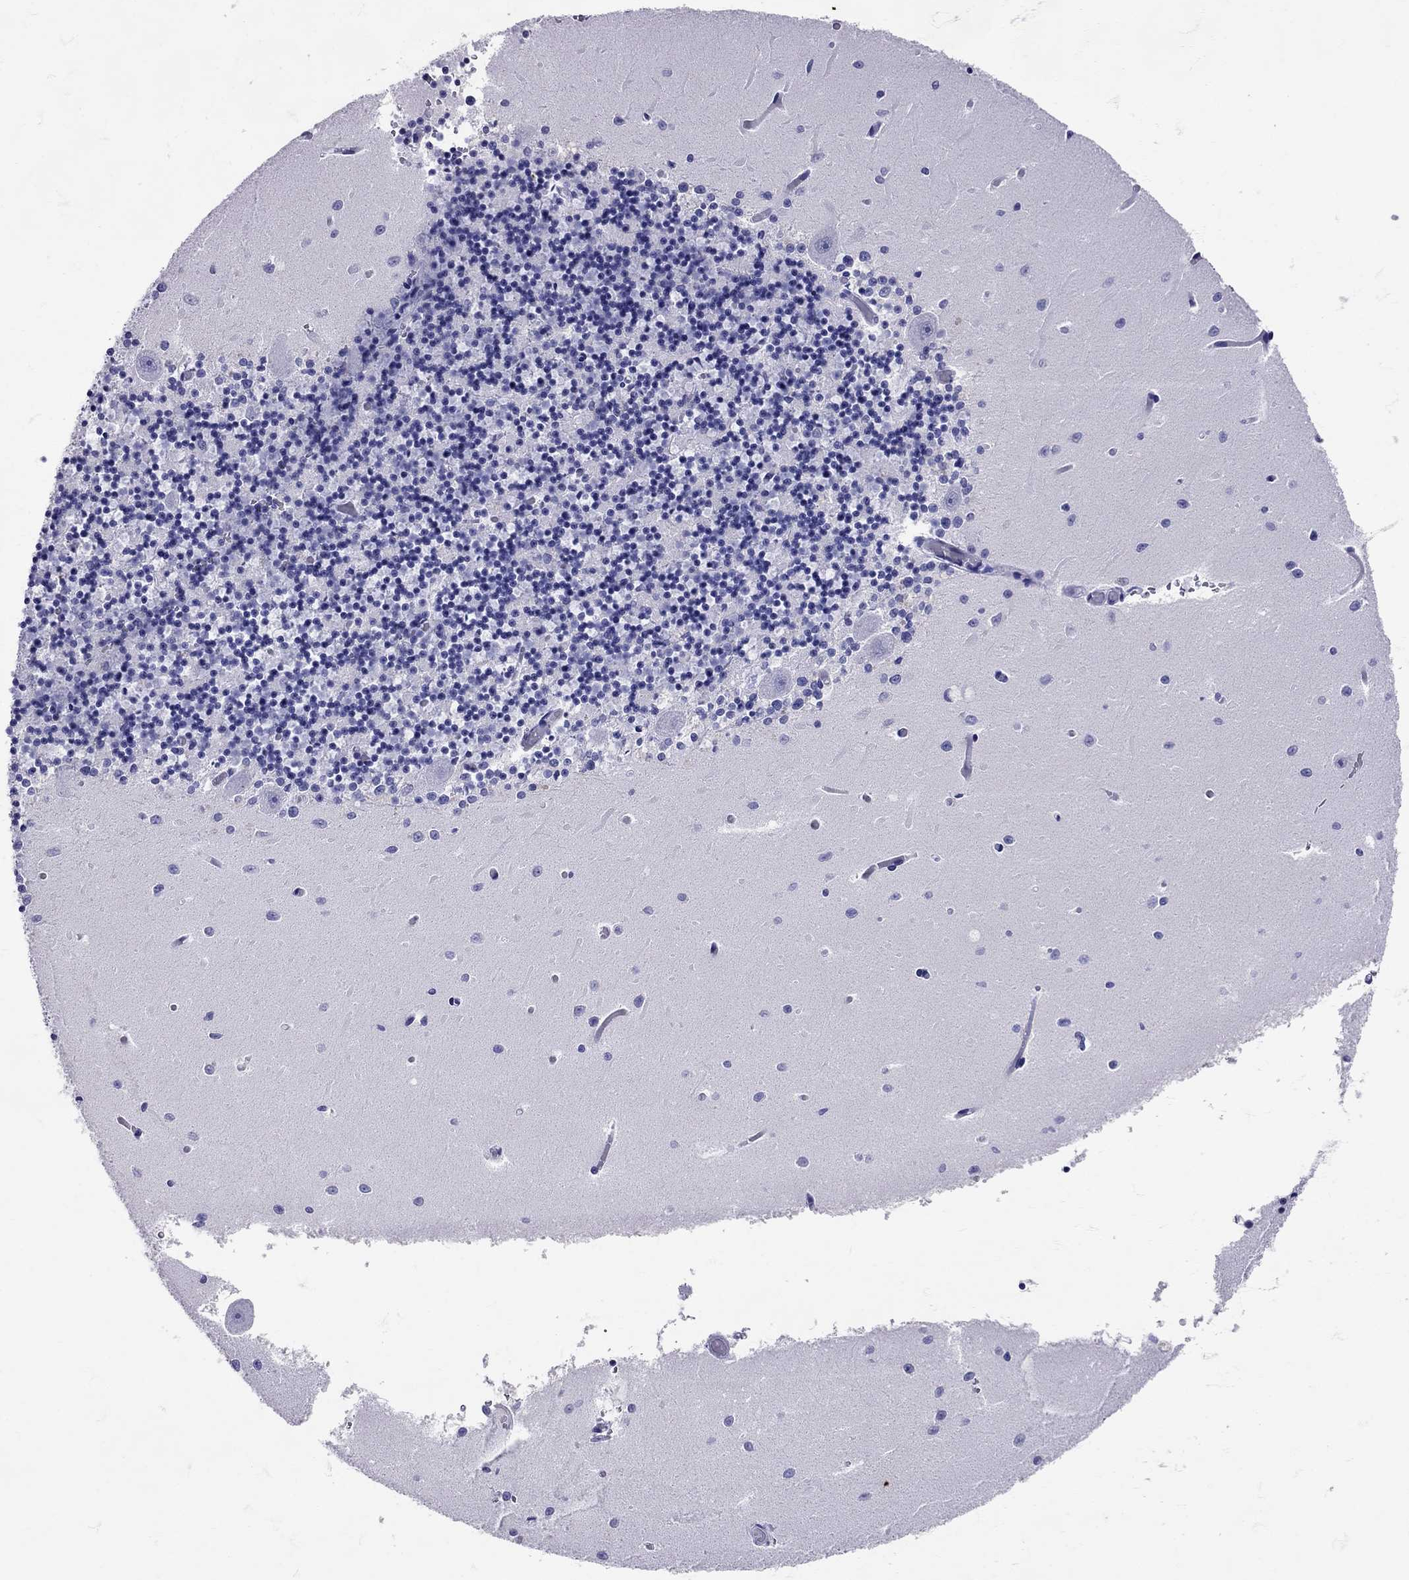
{"staining": {"intensity": "negative", "quantity": "none", "location": "none"}, "tissue": "cerebellum", "cell_type": "Cells in granular layer", "image_type": "normal", "snomed": [{"axis": "morphology", "description": "Normal tissue, NOS"}, {"axis": "topography", "description": "Cerebellum"}], "caption": "A micrograph of cerebellum stained for a protein exhibits no brown staining in cells in granular layer.", "gene": "AVP", "patient": {"sex": "female", "age": 64}}